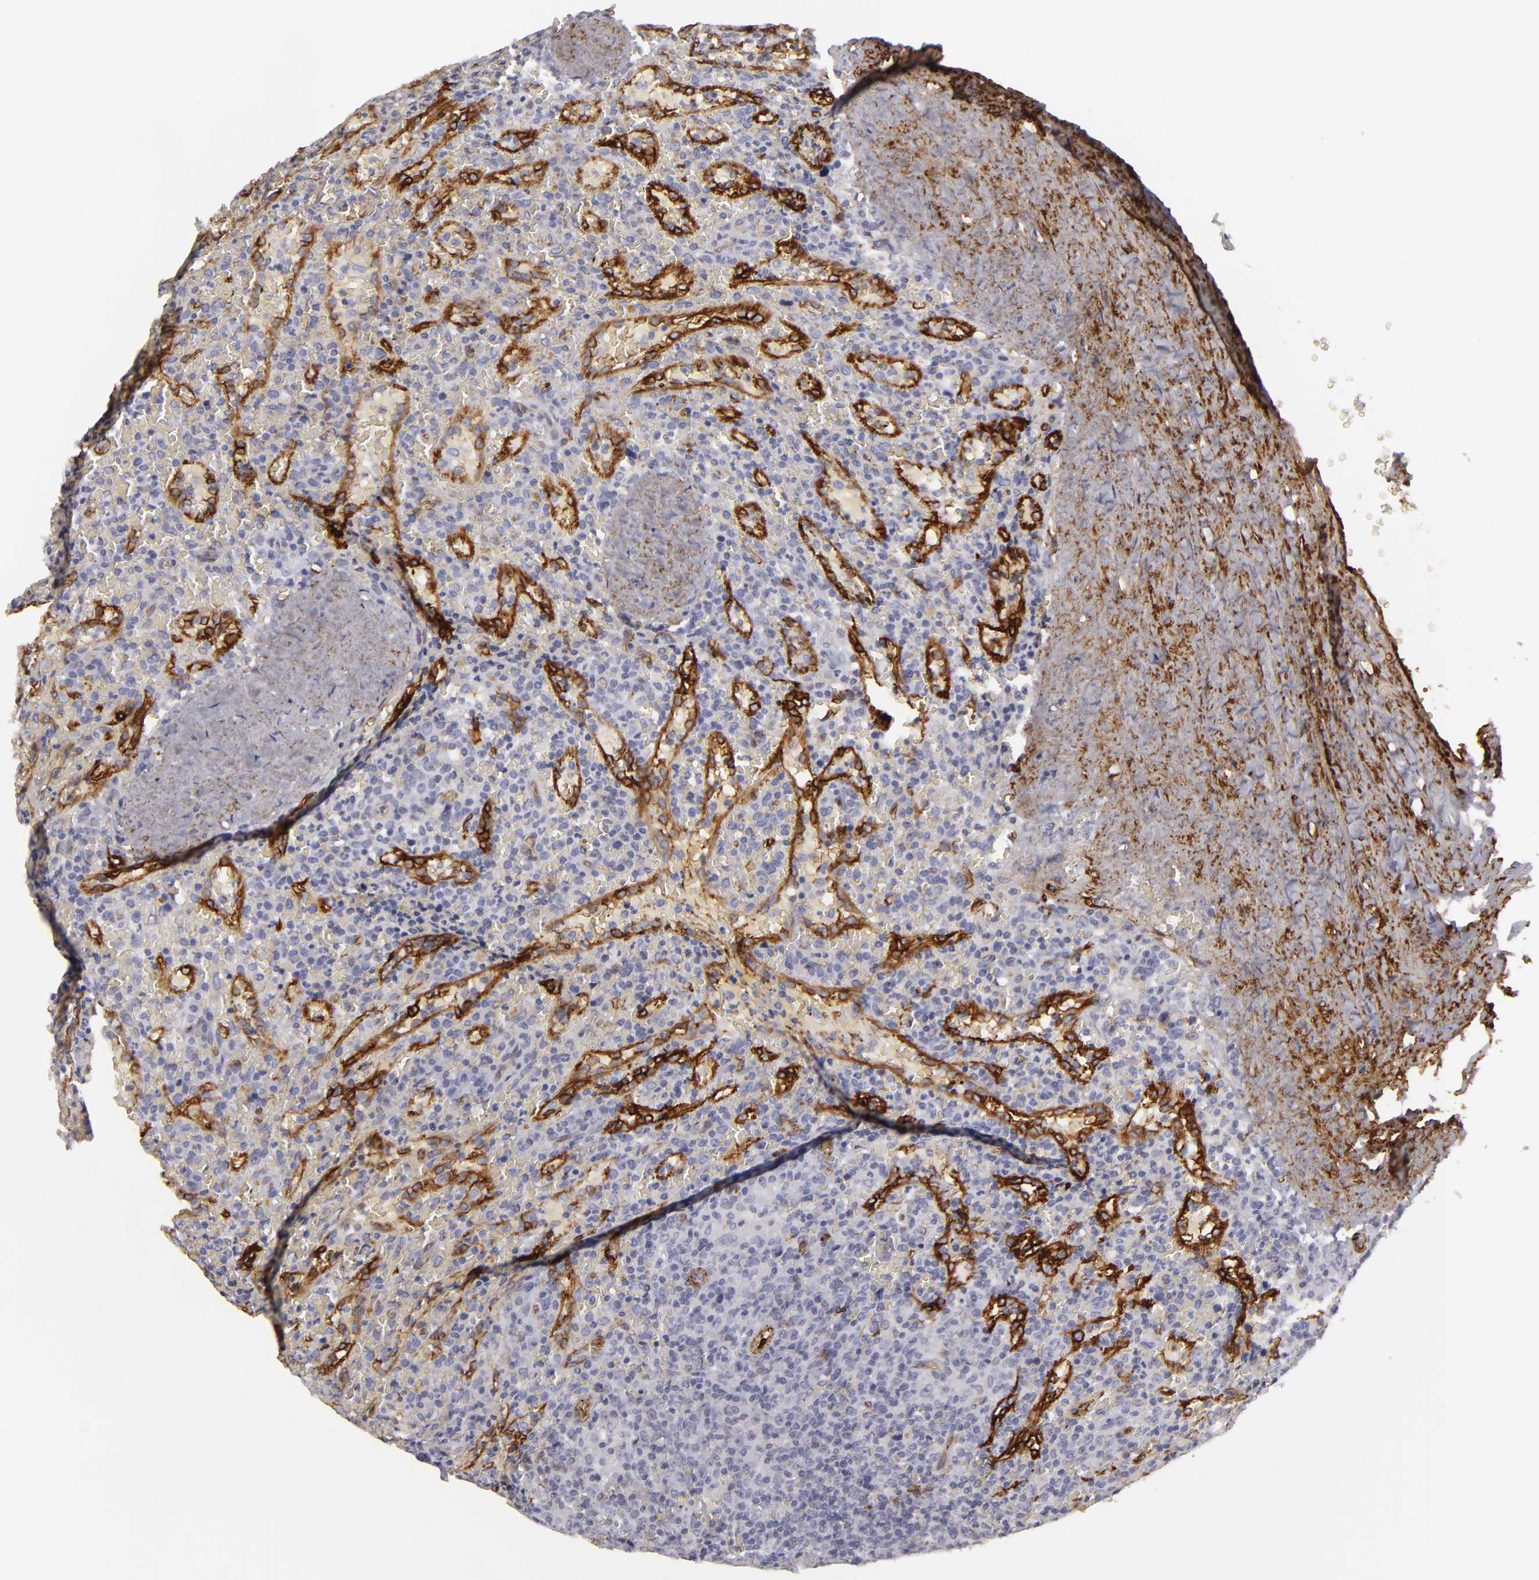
{"staining": {"intensity": "negative", "quantity": "none", "location": "none"}, "tissue": "lymphoma", "cell_type": "Tumor cells", "image_type": "cancer", "snomed": [{"axis": "morphology", "description": "Malignant lymphoma, non-Hodgkin's type, High grade"}, {"axis": "topography", "description": "Spleen"}, {"axis": "topography", "description": "Lymph node"}], "caption": "IHC of high-grade malignant lymphoma, non-Hodgkin's type shows no expression in tumor cells. (Stains: DAB IHC with hematoxylin counter stain, Microscopy: brightfield microscopy at high magnification).", "gene": "MCAM", "patient": {"sex": "female", "age": 70}}